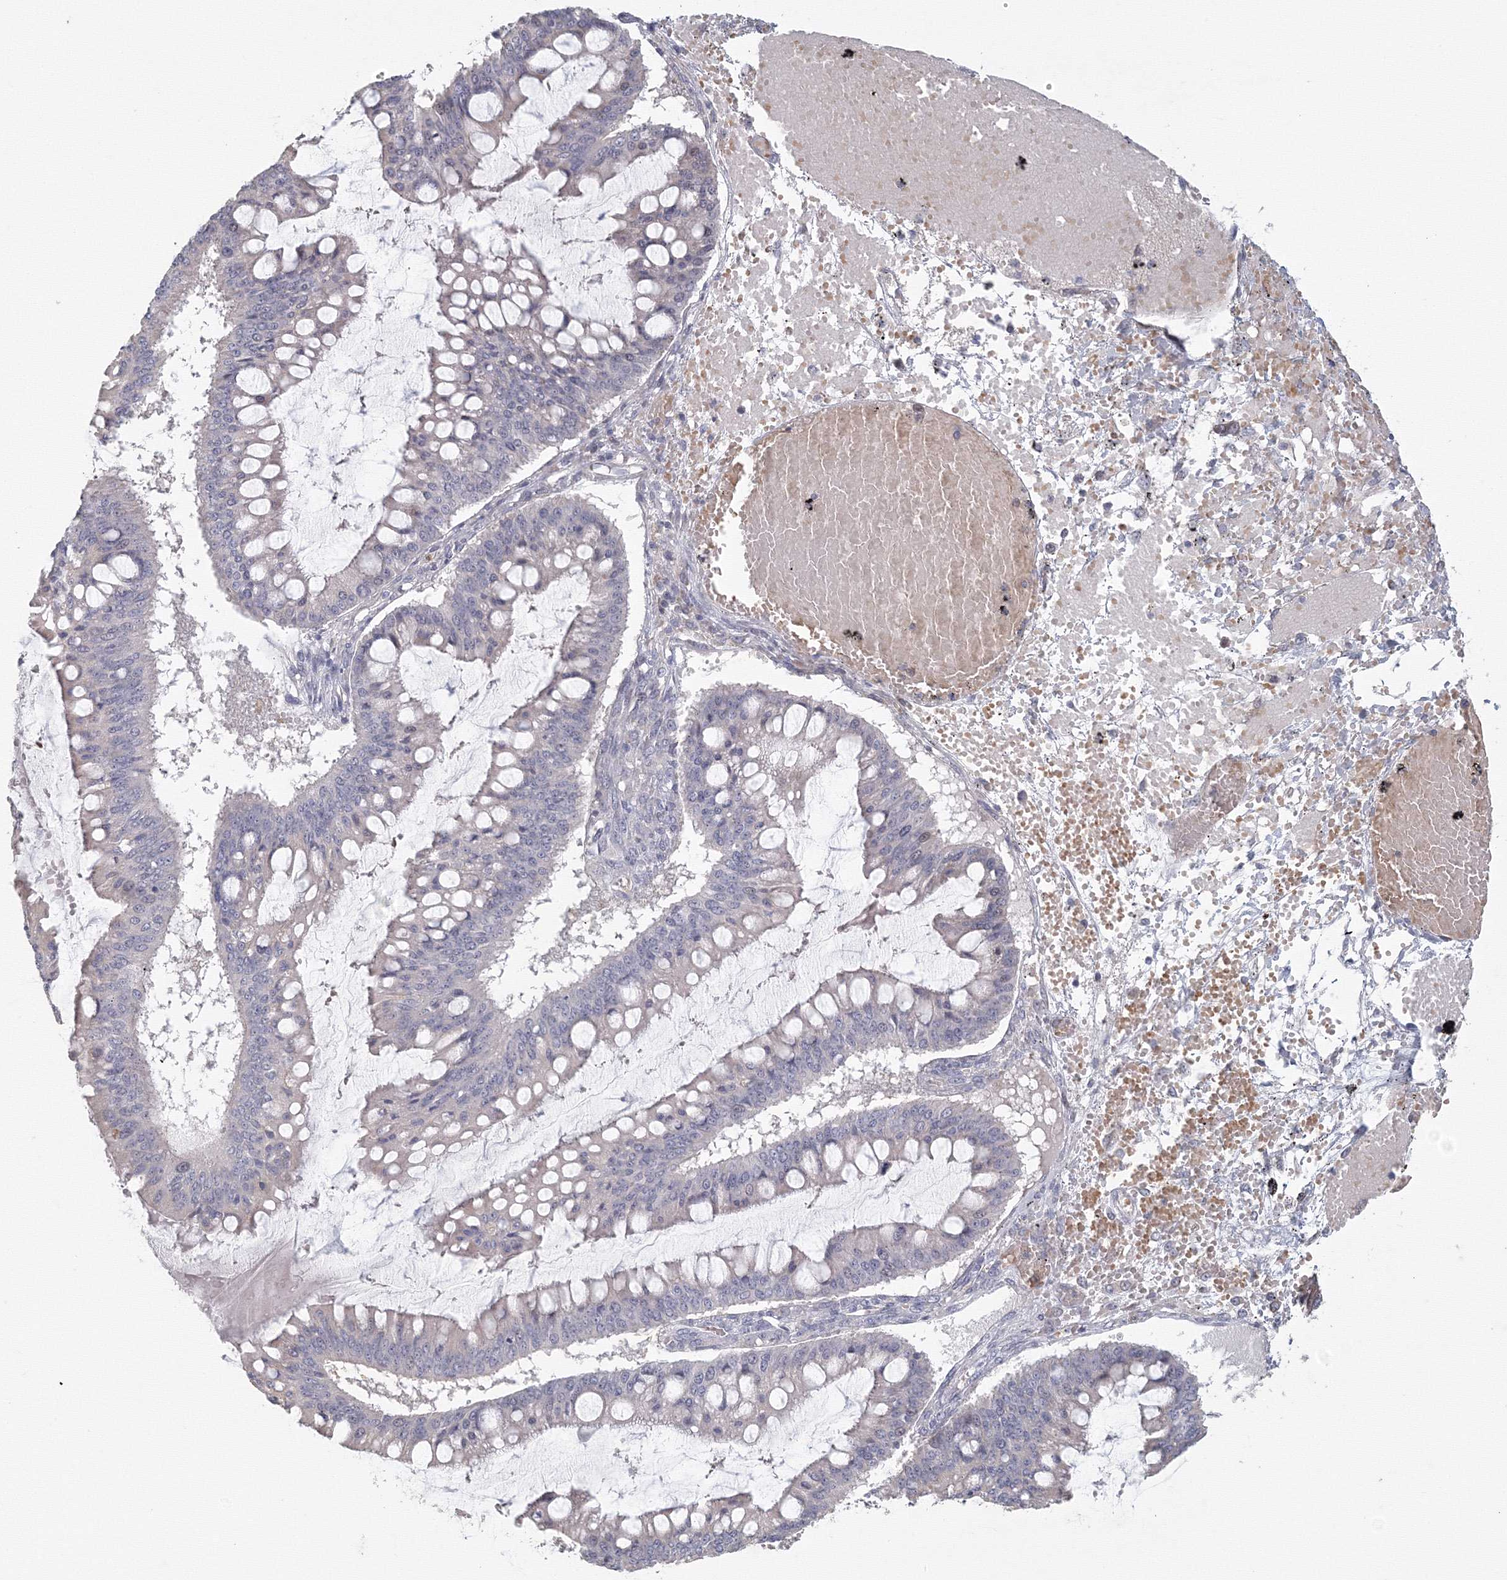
{"staining": {"intensity": "negative", "quantity": "none", "location": "none"}, "tissue": "ovarian cancer", "cell_type": "Tumor cells", "image_type": "cancer", "snomed": [{"axis": "morphology", "description": "Cystadenocarcinoma, mucinous, NOS"}, {"axis": "topography", "description": "Ovary"}], "caption": "Immunohistochemistry photomicrograph of neoplastic tissue: human mucinous cystadenocarcinoma (ovarian) stained with DAB (3,3'-diaminobenzidine) reveals no significant protein expression in tumor cells.", "gene": "TACC2", "patient": {"sex": "female", "age": 73}}